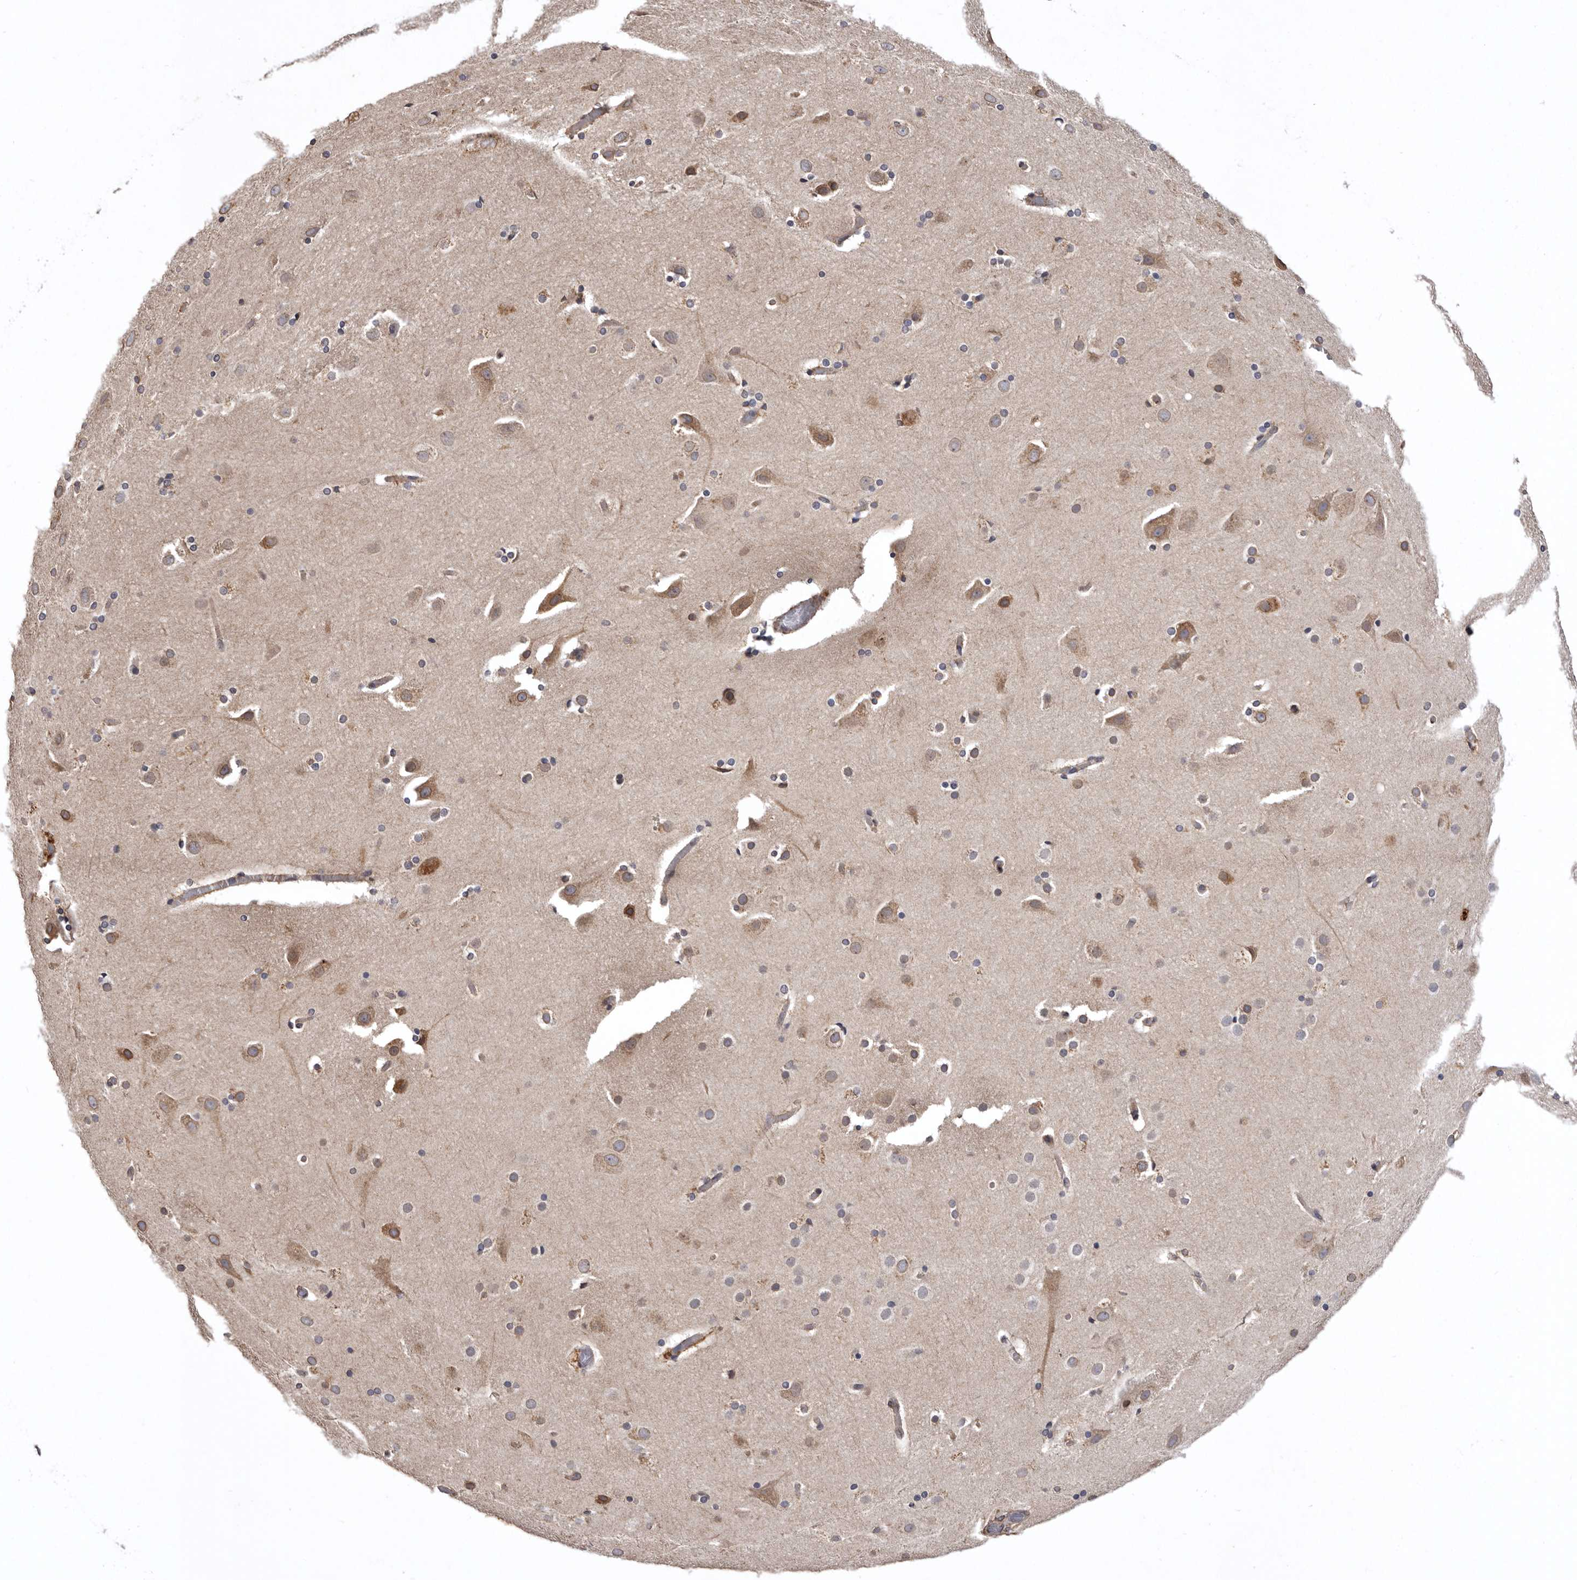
{"staining": {"intensity": "moderate", "quantity": "<25%", "location": "cytoplasmic/membranous"}, "tissue": "cerebral cortex", "cell_type": "Endothelial cells", "image_type": "normal", "snomed": [{"axis": "morphology", "description": "Normal tissue, NOS"}, {"axis": "topography", "description": "Cerebral cortex"}], "caption": "Immunohistochemistry (IHC) histopathology image of benign cerebral cortex stained for a protein (brown), which exhibits low levels of moderate cytoplasmic/membranous positivity in about <25% of endothelial cells.", "gene": "INKA2", "patient": {"sex": "male", "age": 57}}